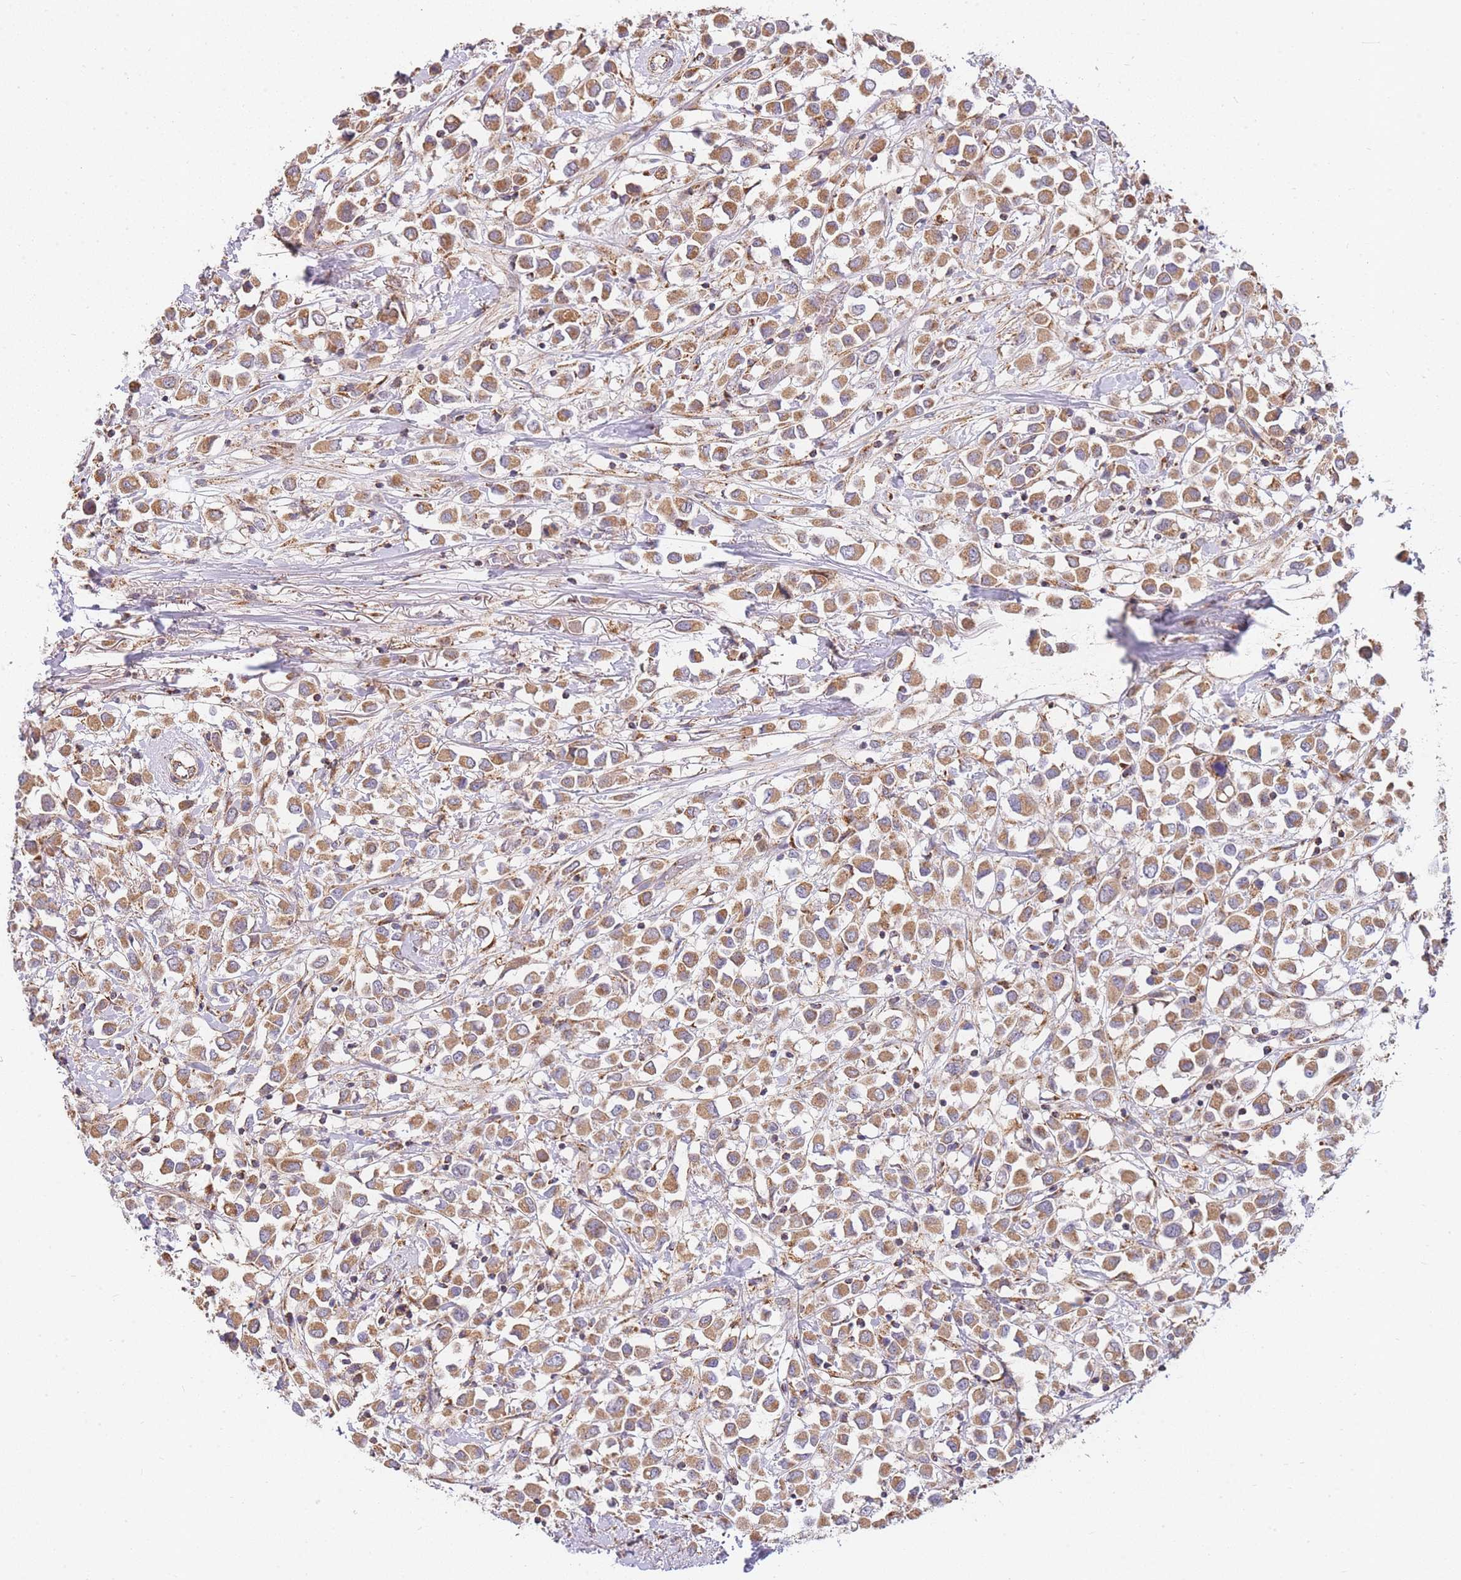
{"staining": {"intensity": "moderate", "quantity": ">75%", "location": "cytoplasmic/membranous"}, "tissue": "breast cancer", "cell_type": "Tumor cells", "image_type": "cancer", "snomed": [{"axis": "morphology", "description": "Duct carcinoma"}, {"axis": "topography", "description": "Breast"}], "caption": "Infiltrating ductal carcinoma (breast) was stained to show a protein in brown. There is medium levels of moderate cytoplasmic/membranous staining in about >75% of tumor cells. The staining is performed using DAB brown chromogen to label protein expression. The nuclei are counter-stained blue using hematoxylin.", "gene": "ADCY9", "patient": {"sex": "female", "age": 61}}